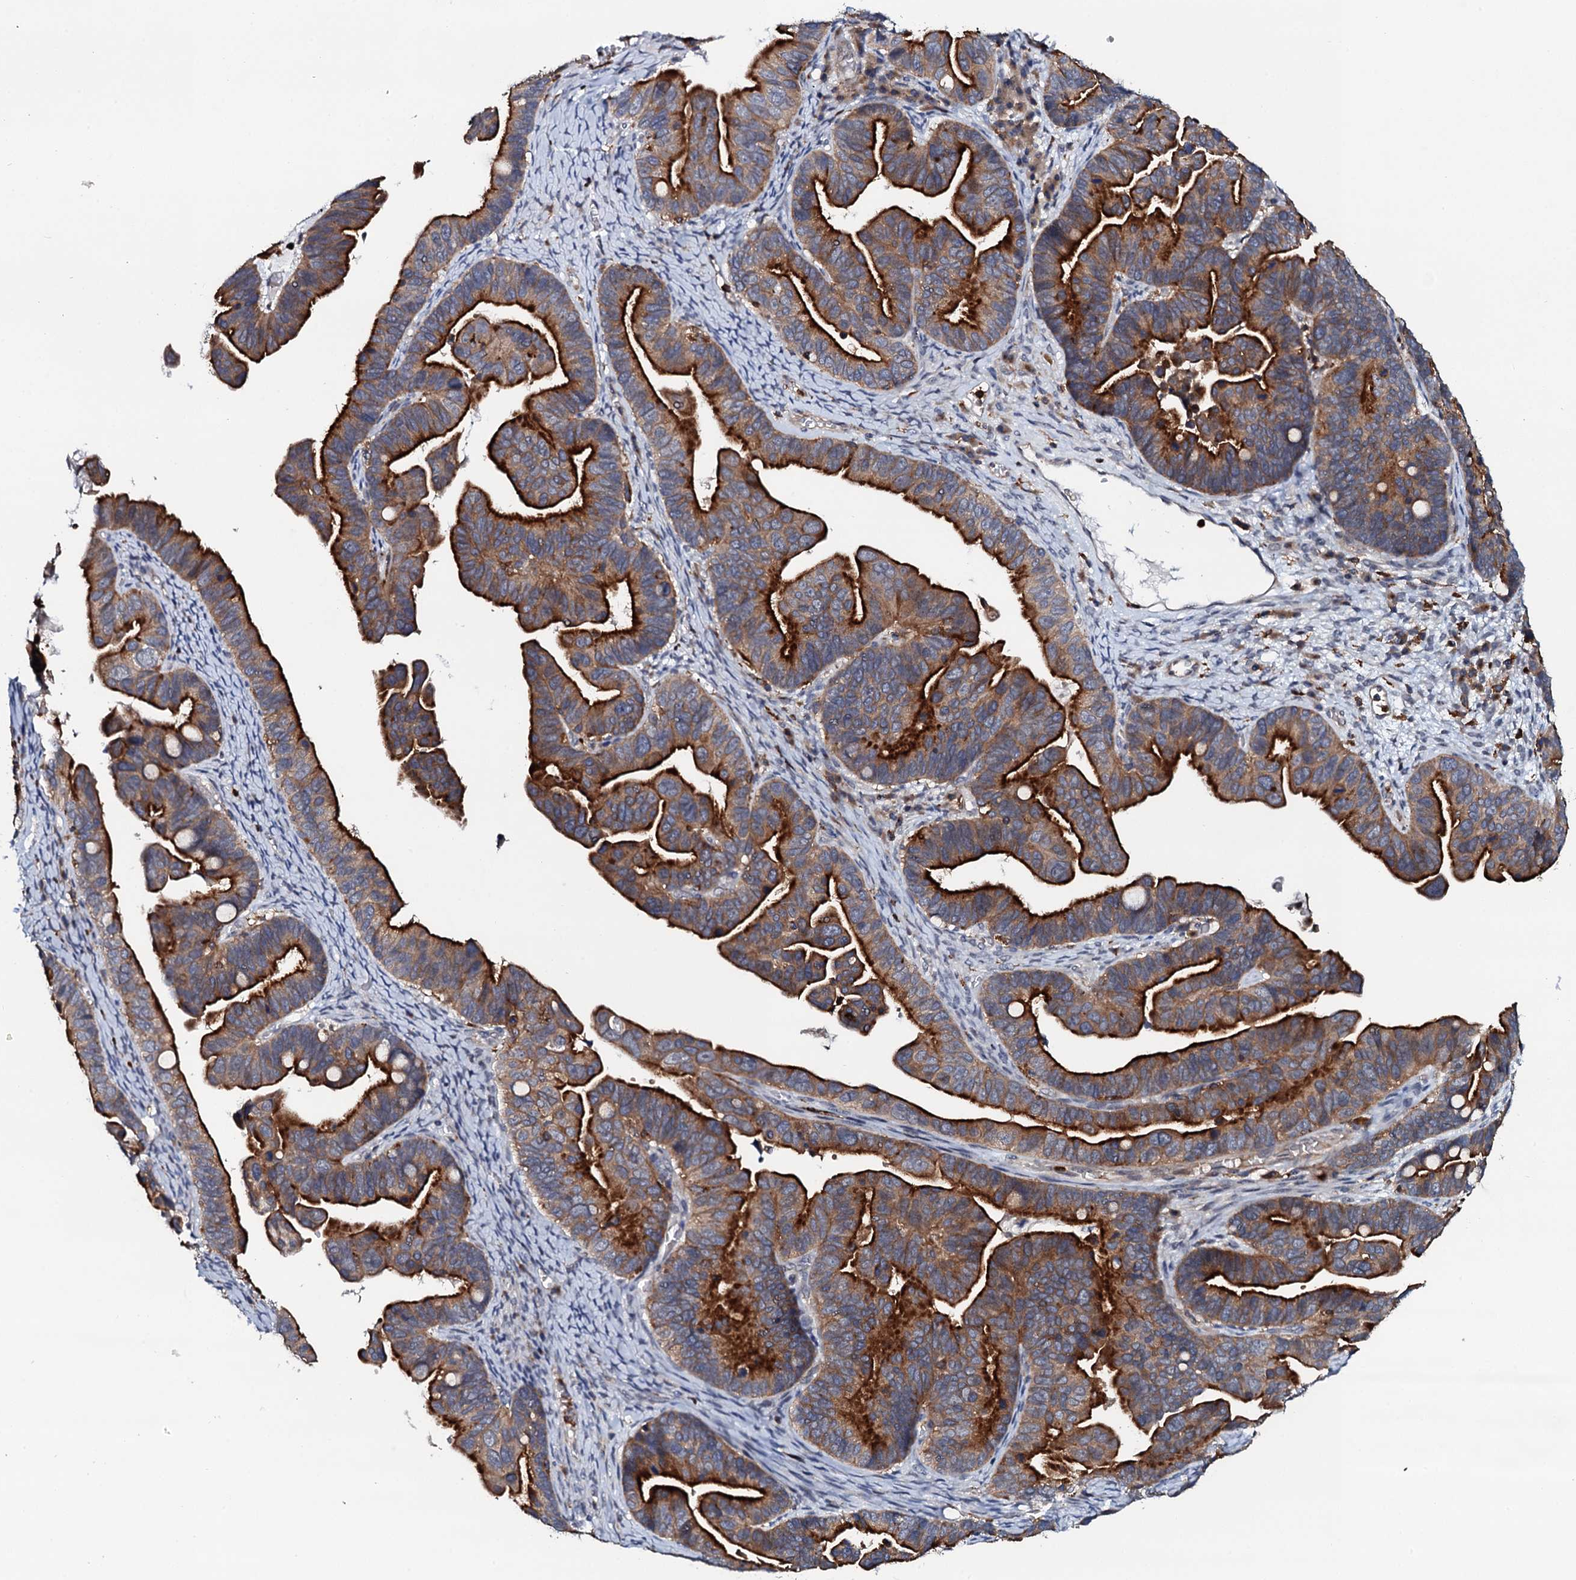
{"staining": {"intensity": "strong", "quantity": ">75%", "location": "cytoplasmic/membranous"}, "tissue": "ovarian cancer", "cell_type": "Tumor cells", "image_type": "cancer", "snomed": [{"axis": "morphology", "description": "Cystadenocarcinoma, serous, NOS"}, {"axis": "topography", "description": "Ovary"}], "caption": "Protein analysis of ovarian serous cystadenocarcinoma tissue exhibits strong cytoplasmic/membranous staining in about >75% of tumor cells.", "gene": "VAMP8", "patient": {"sex": "female", "age": 56}}